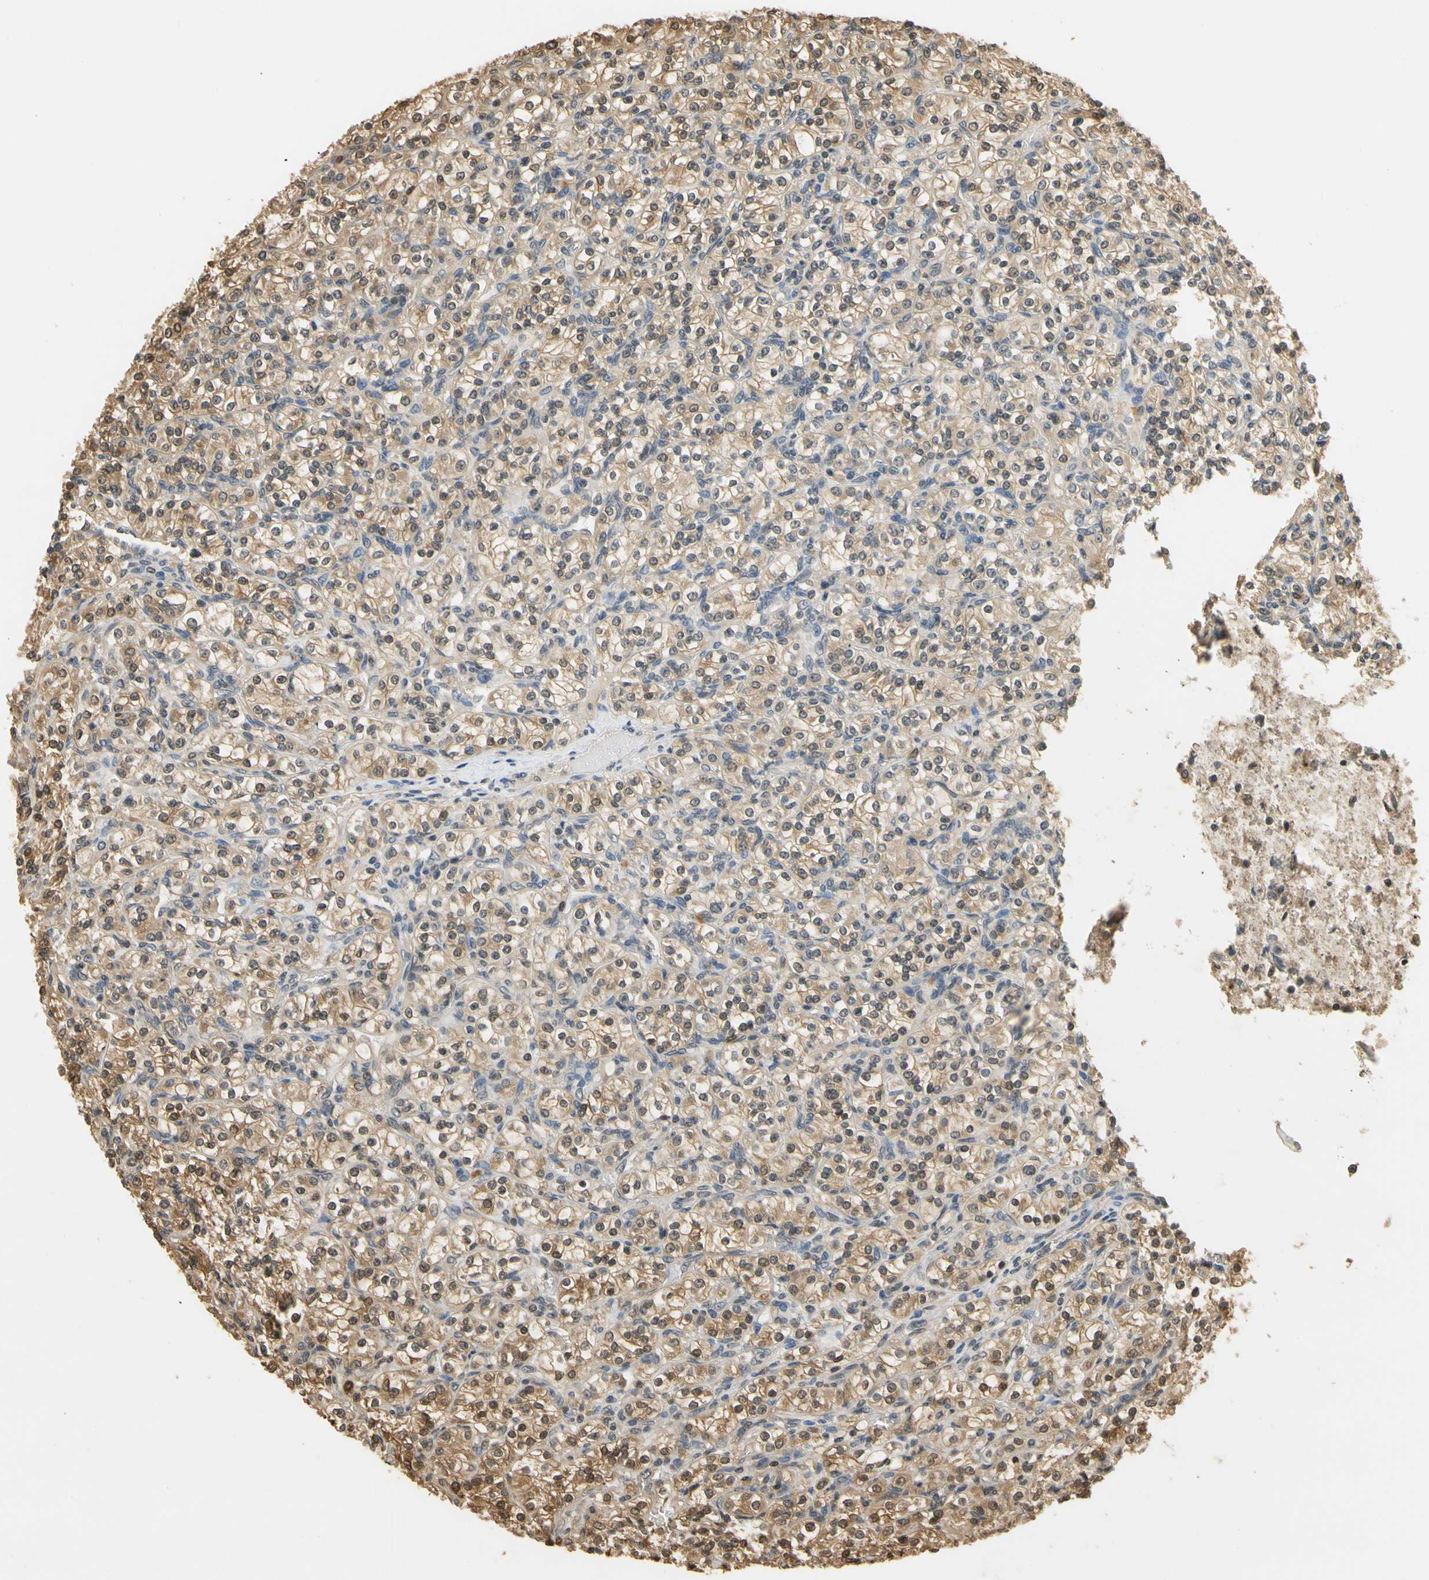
{"staining": {"intensity": "moderate", "quantity": ">75%", "location": "cytoplasmic/membranous,nuclear"}, "tissue": "renal cancer", "cell_type": "Tumor cells", "image_type": "cancer", "snomed": [{"axis": "morphology", "description": "Adenocarcinoma, NOS"}, {"axis": "topography", "description": "Kidney"}], "caption": "High-magnification brightfield microscopy of renal adenocarcinoma stained with DAB (3,3'-diaminobenzidine) (brown) and counterstained with hematoxylin (blue). tumor cells exhibit moderate cytoplasmic/membranous and nuclear staining is identified in about>75% of cells.", "gene": "SOD1", "patient": {"sex": "male", "age": 77}}